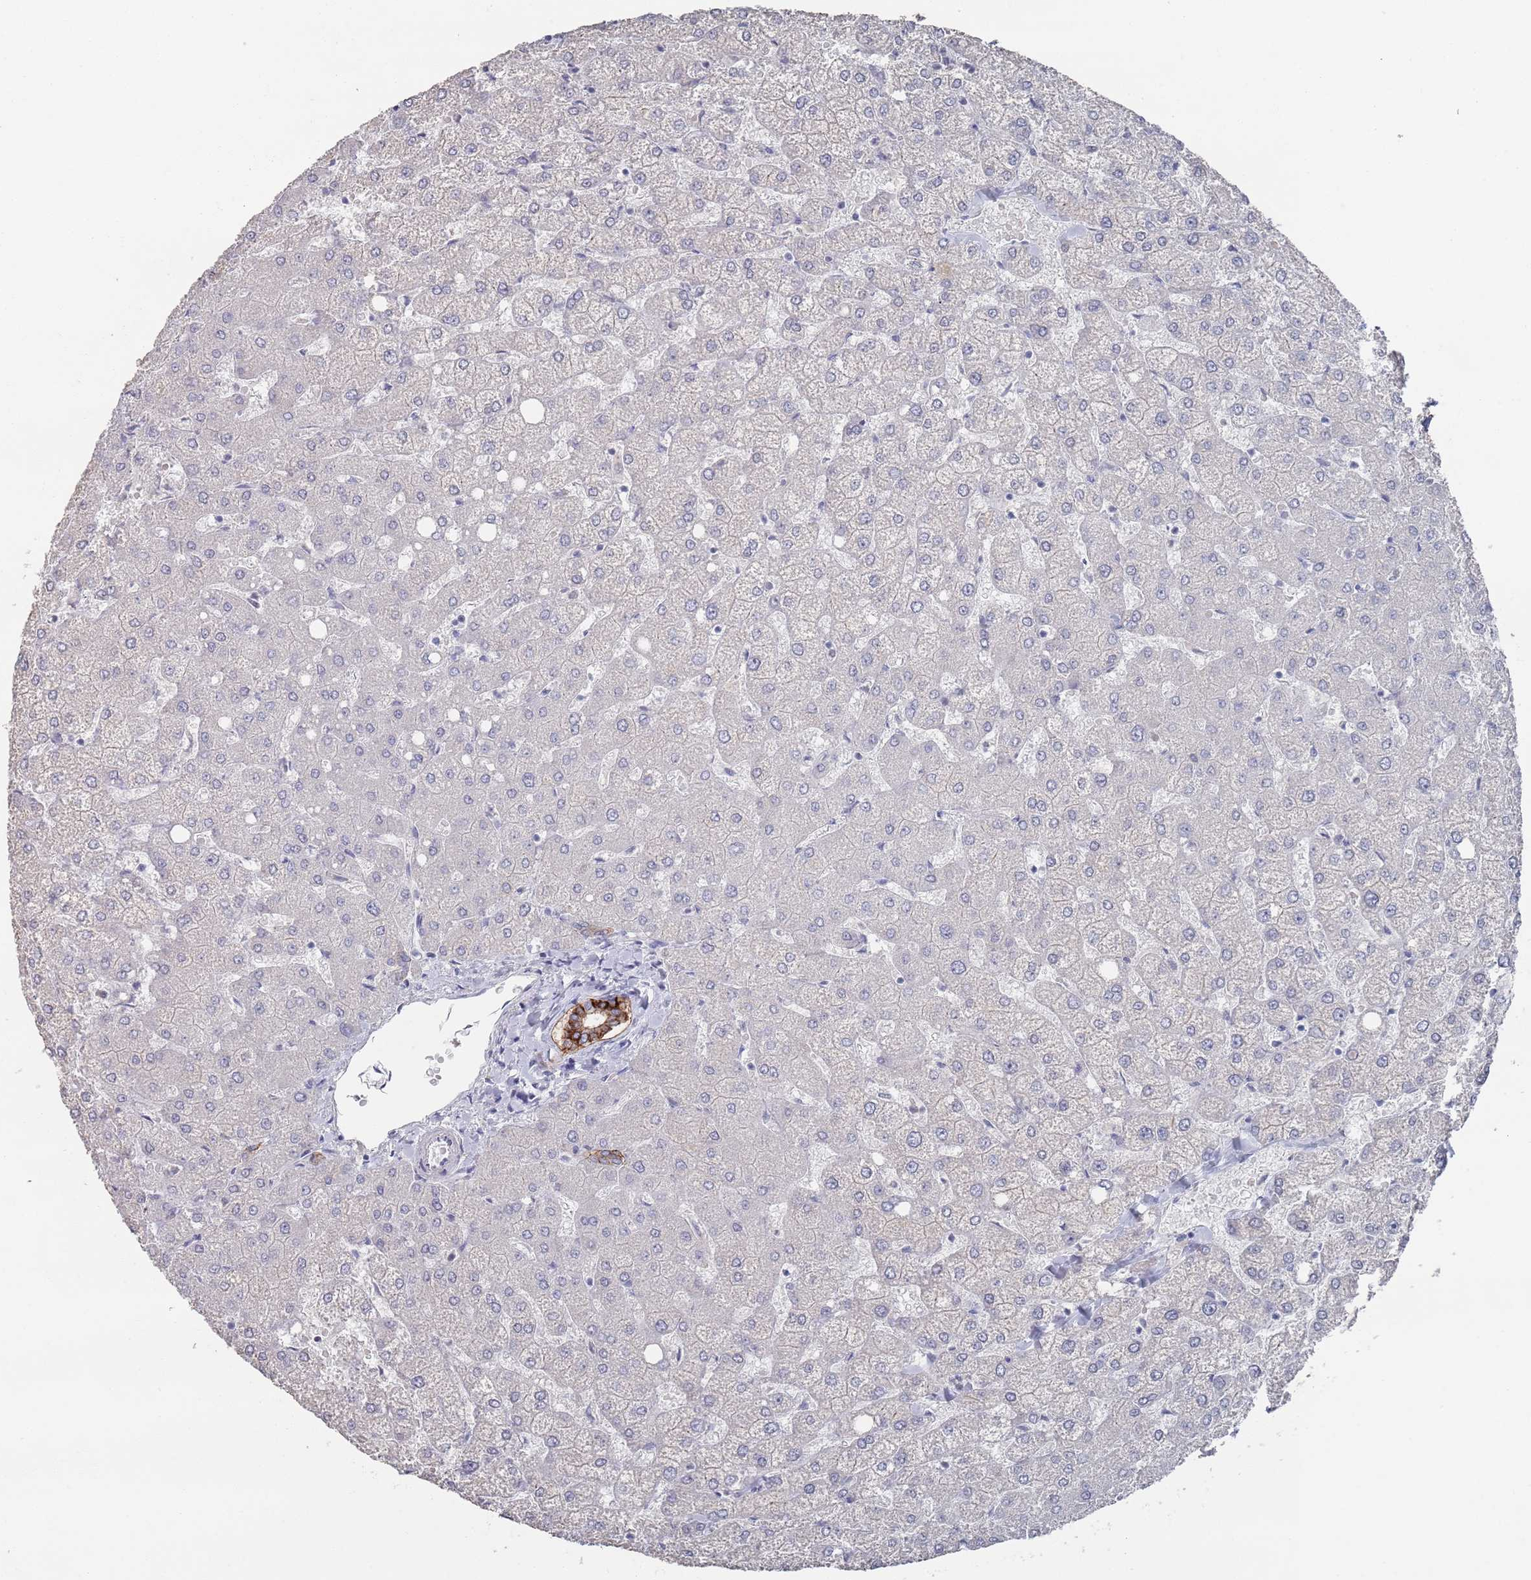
{"staining": {"intensity": "strong", "quantity": ">75%", "location": "cytoplasmic/membranous"}, "tissue": "liver", "cell_type": "Cholangiocytes", "image_type": "normal", "snomed": [{"axis": "morphology", "description": "Normal tissue, NOS"}, {"axis": "topography", "description": "Liver"}], "caption": "Brown immunohistochemical staining in unremarkable human liver shows strong cytoplasmic/membranous staining in about >75% of cholangiocytes. (DAB = brown stain, brightfield microscopy at high magnification).", "gene": "PROM2", "patient": {"sex": "female", "age": 54}}